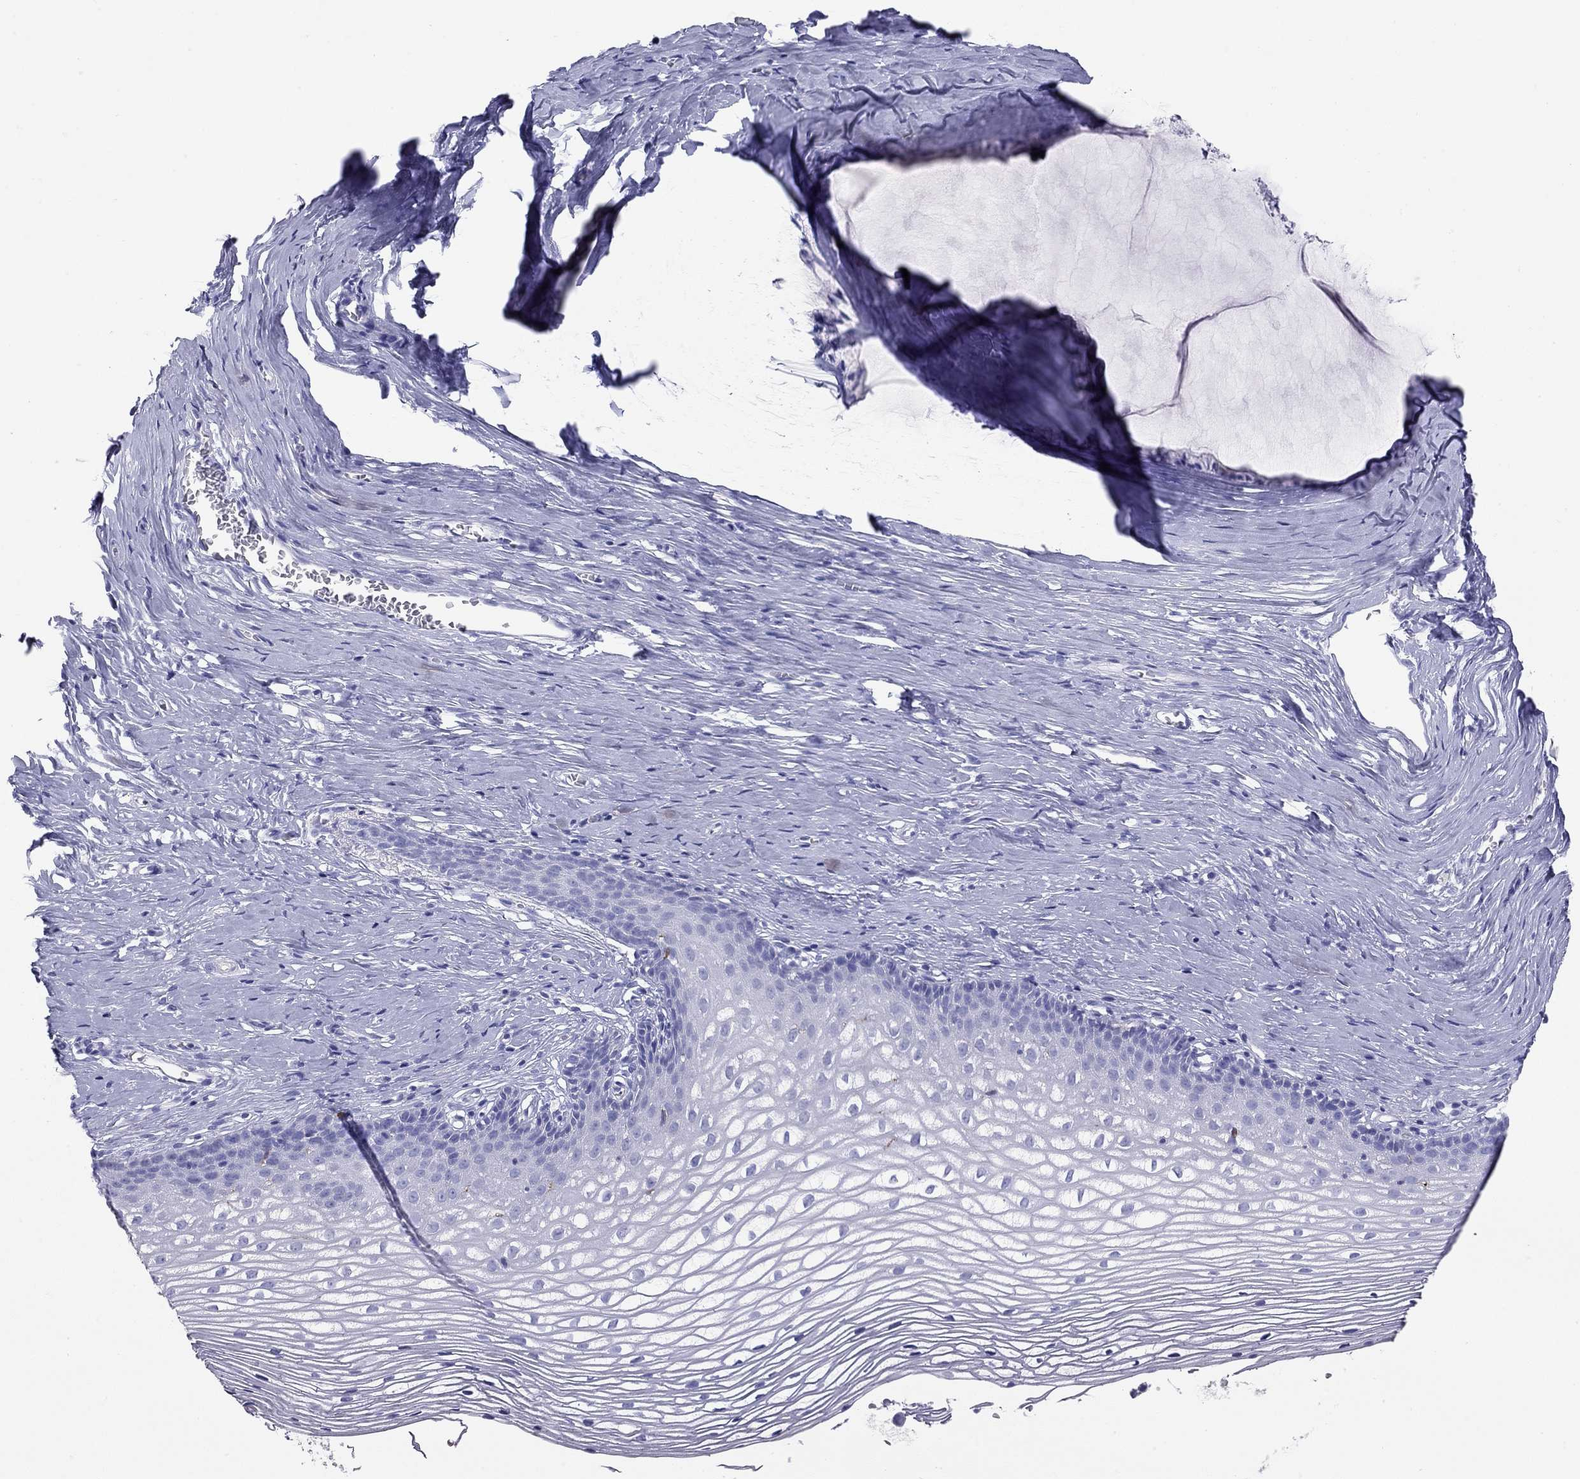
{"staining": {"intensity": "negative", "quantity": "none", "location": "none"}, "tissue": "cervix", "cell_type": "Glandular cells", "image_type": "normal", "snomed": [{"axis": "morphology", "description": "Normal tissue, NOS"}, {"axis": "topography", "description": "Cervix"}], "caption": "This is an IHC photomicrograph of normal human cervix. There is no staining in glandular cells.", "gene": "HLA", "patient": {"sex": "female", "age": 40}}